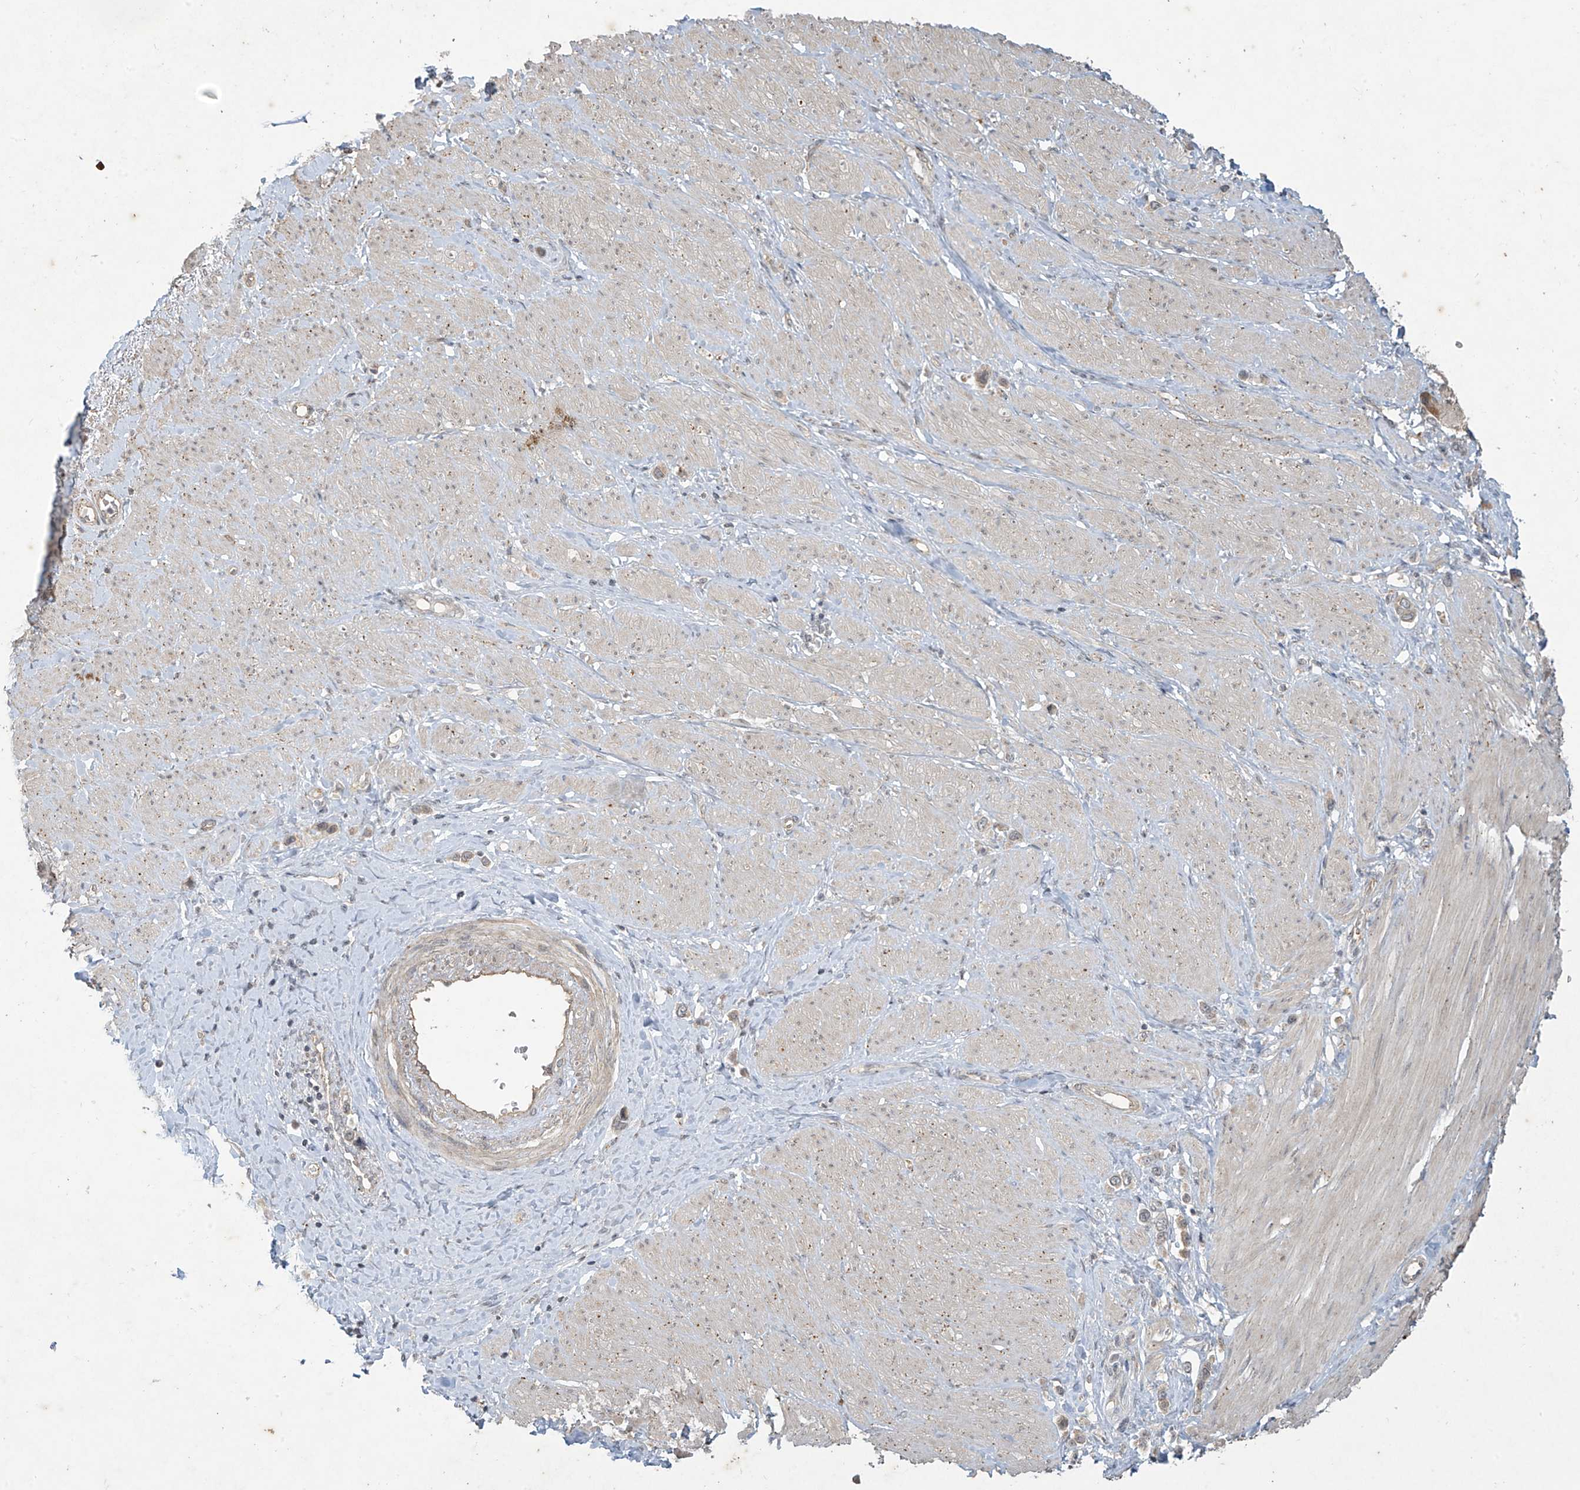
{"staining": {"intensity": "weak", "quantity": ">75%", "location": "cytoplasmic/membranous"}, "tissue": "stomach cancer", "cell_type": "Tumor cells", "image_type": "cancer", "snomed": [{"axis": "morphology", "description": "Adenocarcinoma, NOS"}, {"axis": "topography", "description": "Stomach"}], "caption": "This is an image of immunohistochemistry (IHC) staining of stomach adenocarcinoma, which shows weak positivity in the cytoplasmic/membranous of tumor cells.", "gene": "DGKQ", "patient": {"sex": "female", "age": 65}}